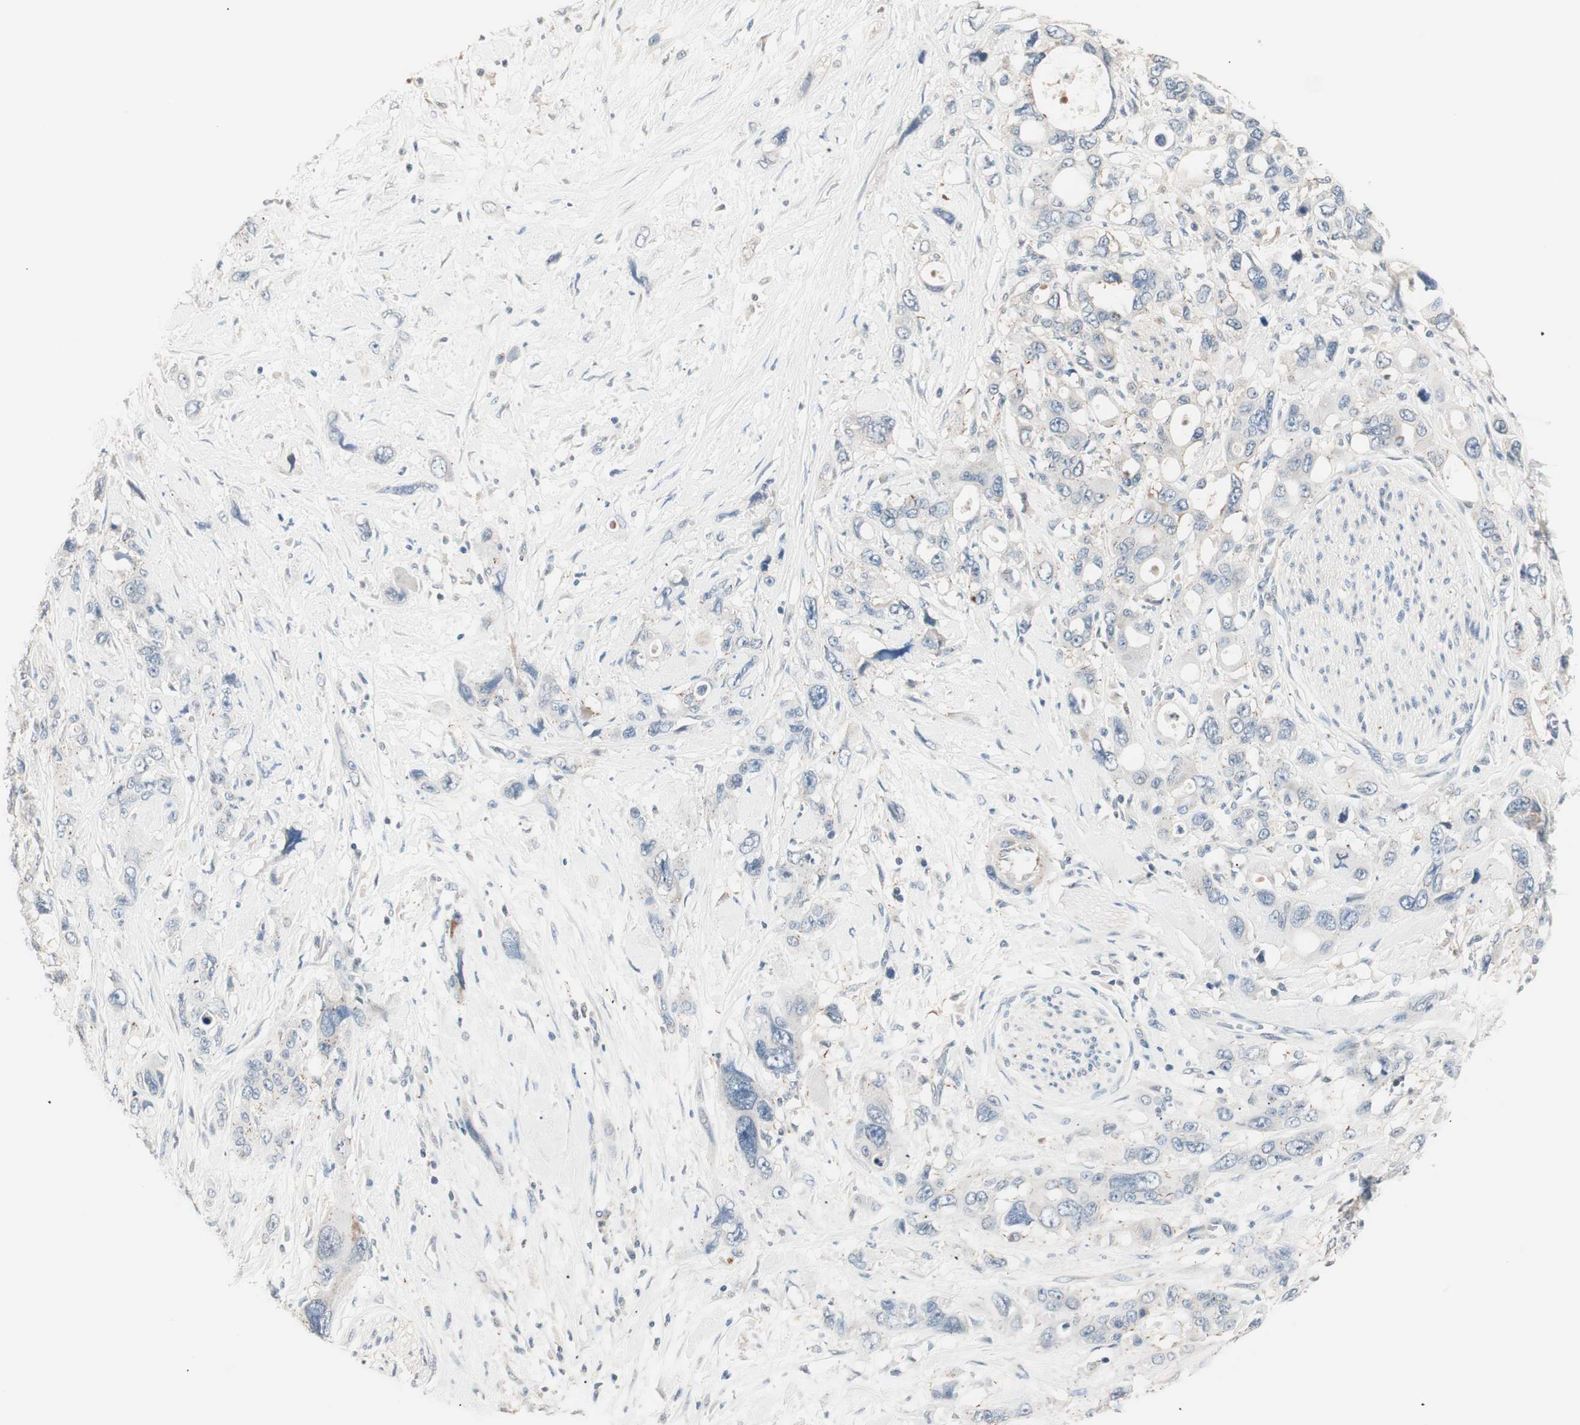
{"staining": {"intensity": "weak", "quantity": "<25%", "location": "cytoplasmic/membranous"}, "tissue": "pancreatic cancer", "cell_type": "Tumor cells", "image_type": "cancer", "snomed": [{"axis": "morphology", "description": "Adenocarcinoma, NOS"}, {"axis": "topography", "description": "Pancreas"}], "caption": "High magnification brightfield microscopy of adenocarcinoma (pancreatic) stained with DAB (3,3'-diaminobenzidine) (brown) and counterstained with hematoxylin (blue): tumor cells show no significant staining. (DAB (3,3'-diaminobenzidine) IHC, high magnification).", "gene": "RAD54B", "patient": {"sex": "male", "age": 46}}